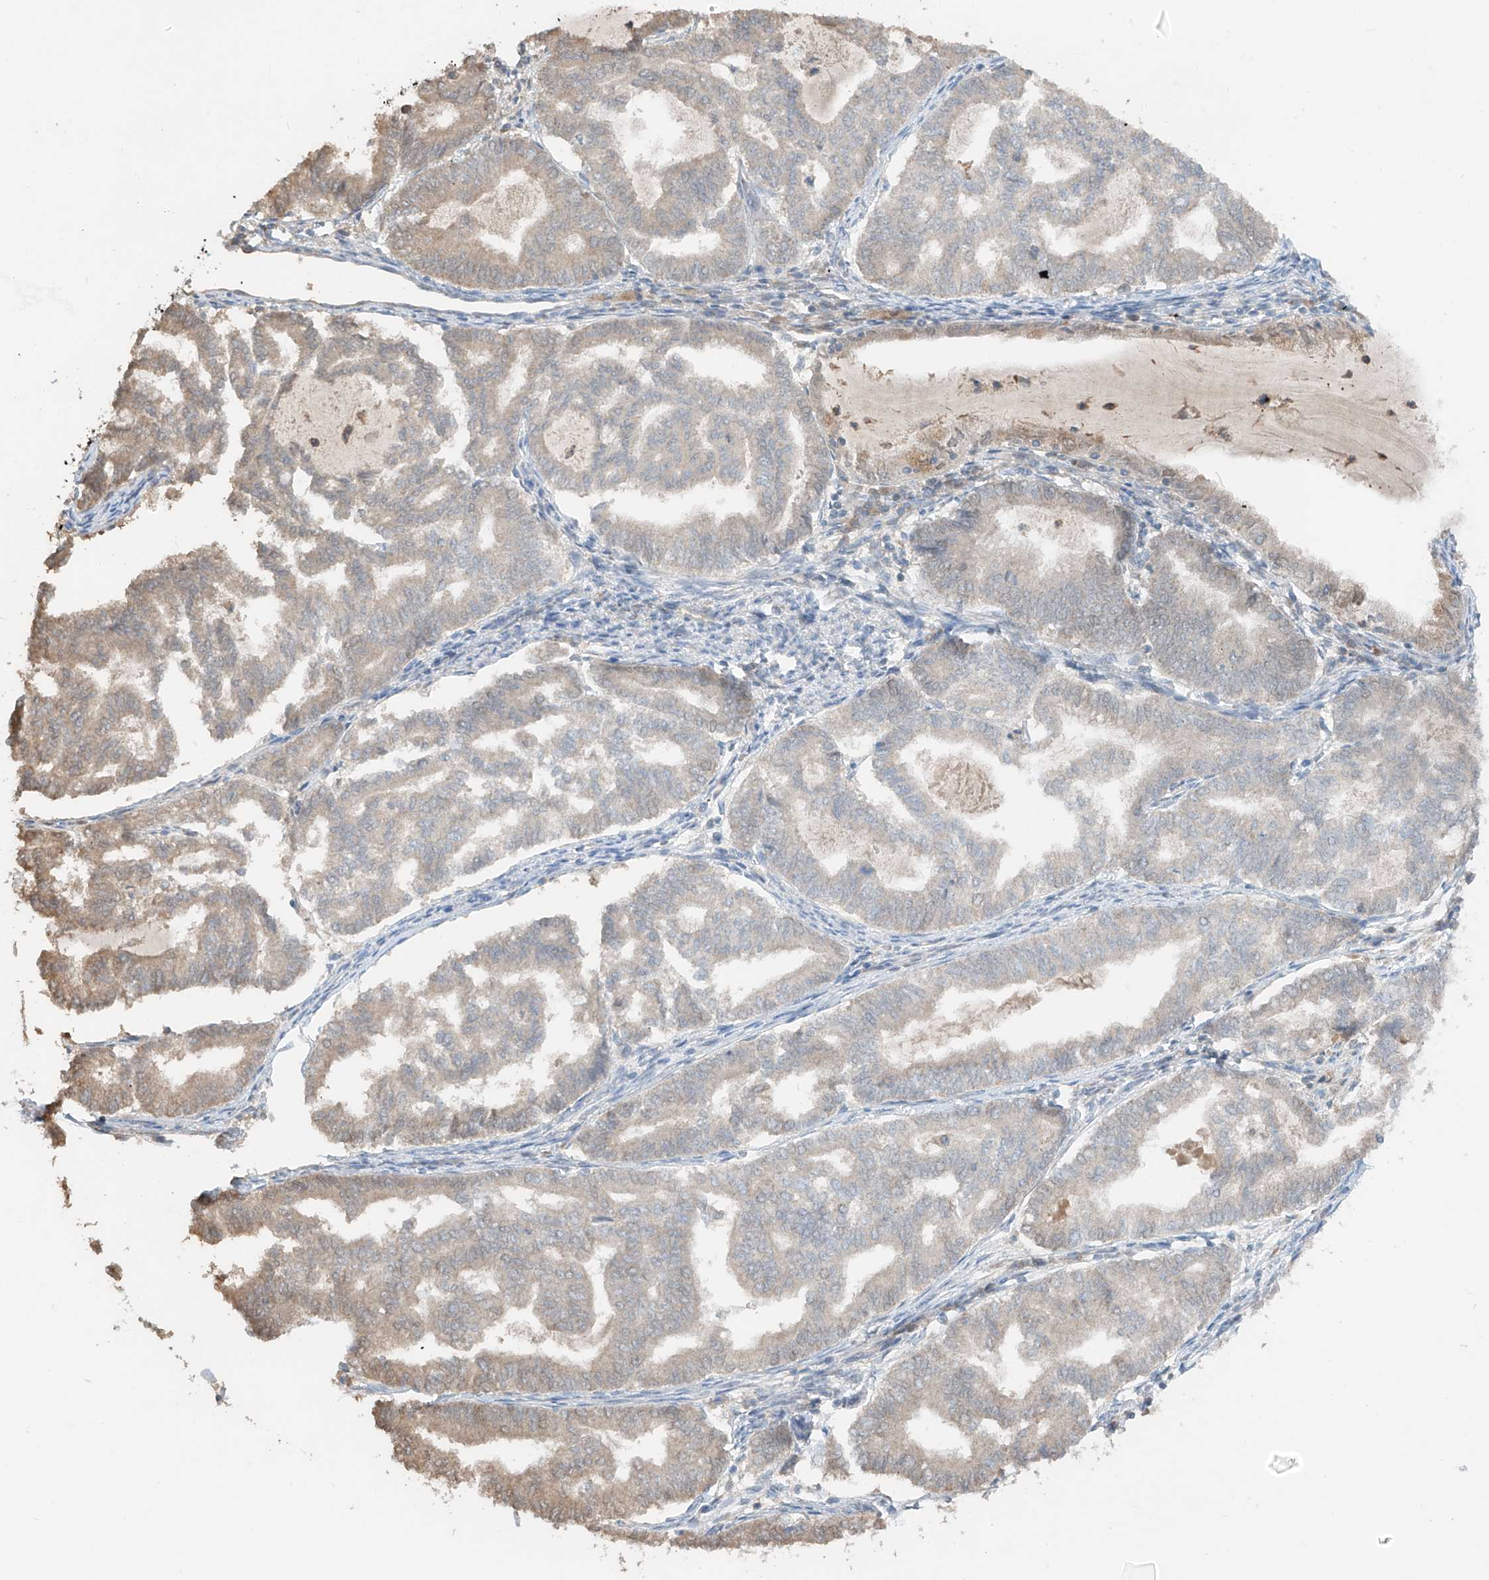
{"staining": {"intensity": "negative", "quantity": "none", "location": "none"}, "tissue": "endometrial cancer", "cell_type": "Tumor cells", "image_type": "cancer", "snomed": [{"axis": "morphology", "description": "Adenocarcinoma, NOS"}, {"axis": "topography", "description": "Endometrium"}], "caption": "Immunohistochemistry photomicrograph of human adenocarcinoma (endometrial) stained for a protein (brown), which demonstrates no expression in tumor cells.", "gene": "AHCTF1", "patient": {"sex": "female", "age": 79}}